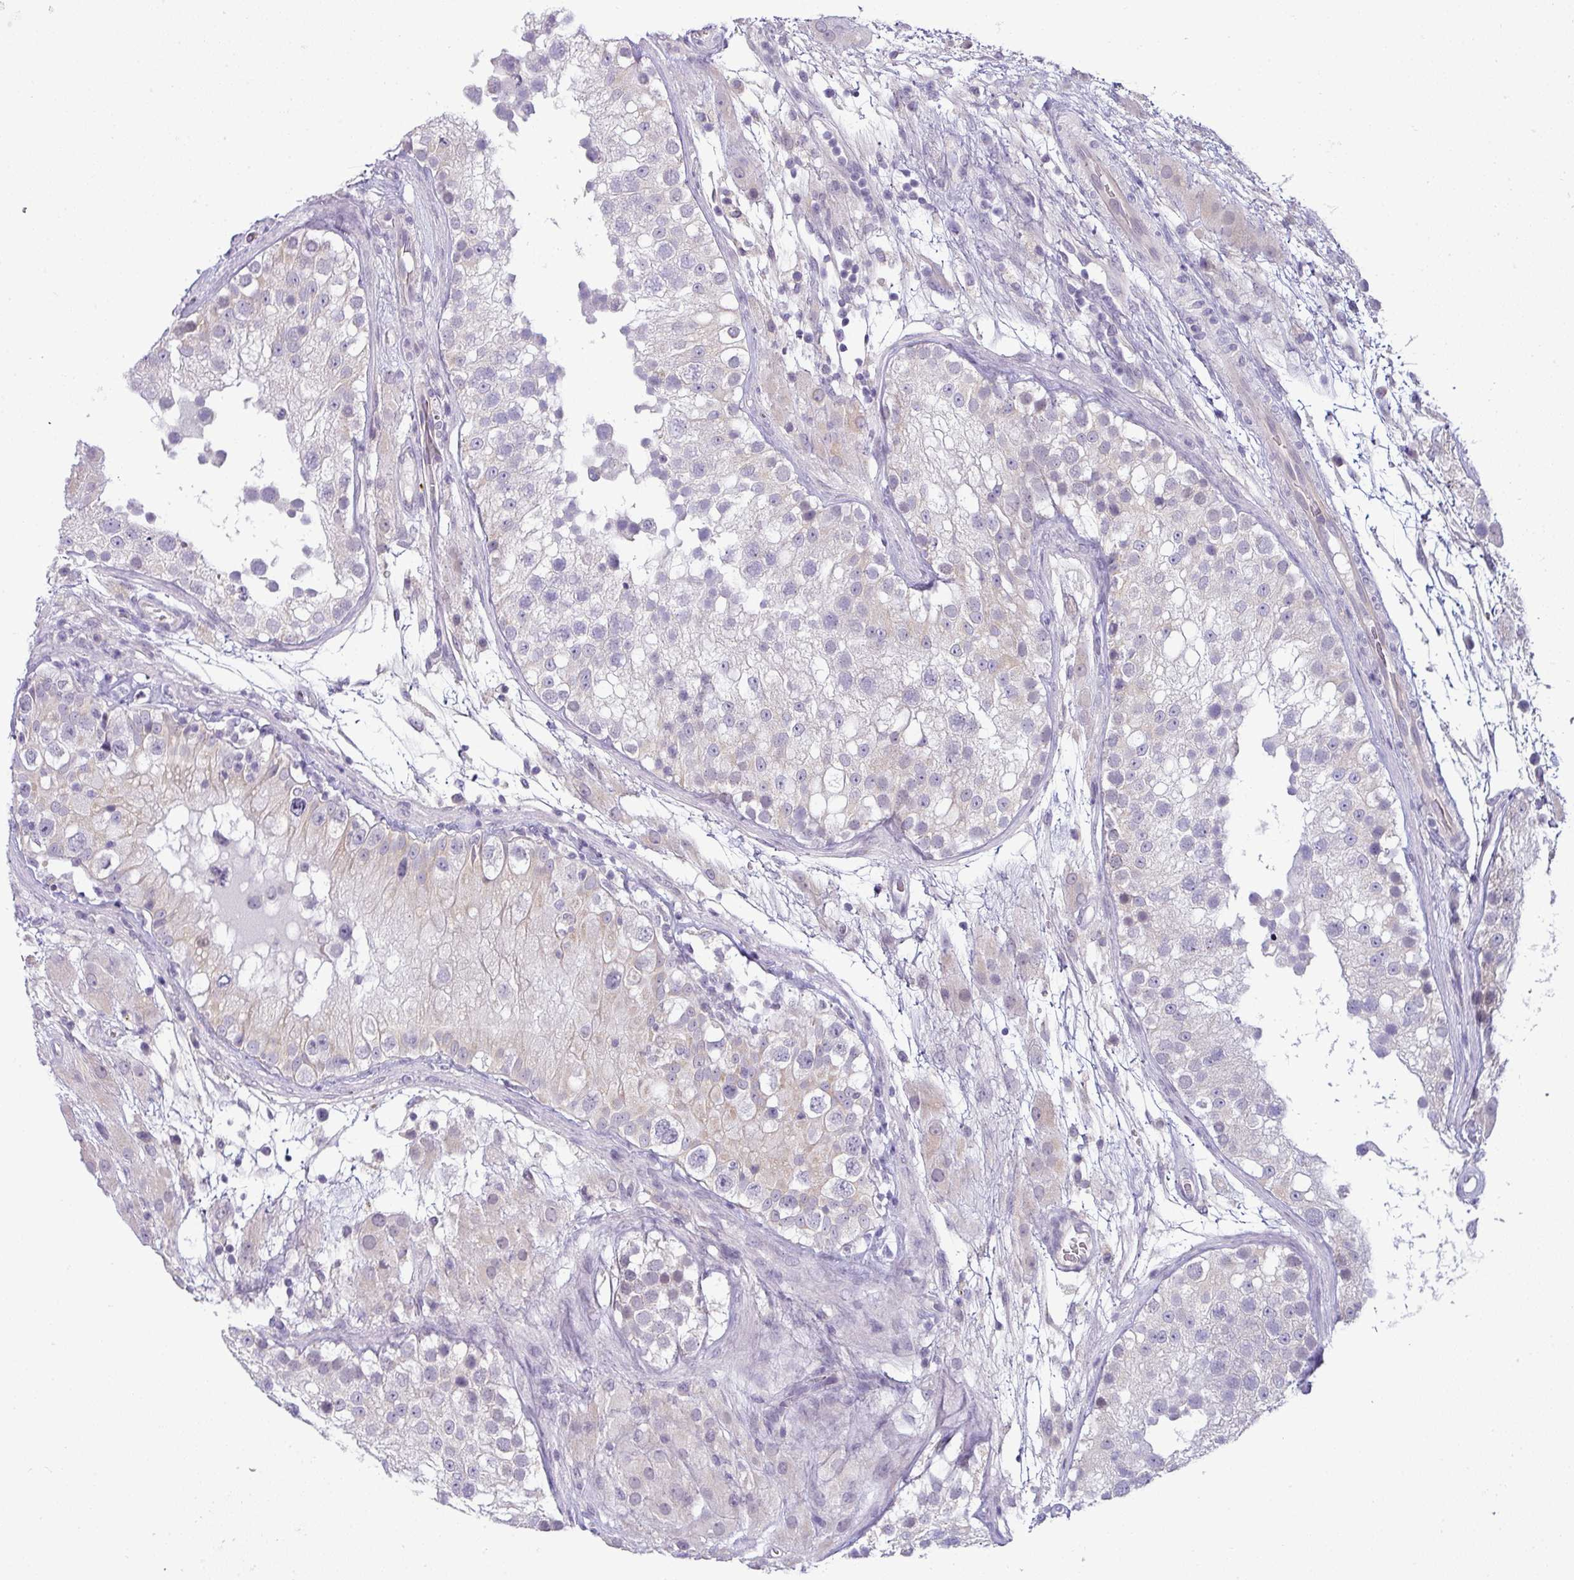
{"staining": {"intensity": "negative", "quantity": "none", "location": "none"}, "tissue": "testis", "cell_type": "Cells in seminiferous ducts", "image_type": "normal", "snomed": [{"axis": "morphology", "description": "Normal tissue, NOS"}, {"axis": "topography", "description": "Testis"}], "caption": "A high-resolution photomicrograph shows immunohistochemistry (IHC) staining of benign testis, which displays no significant positivity in cells in seminiferous ducts.", "gene": "HBEGF", "patient": {"sex": "male", "age": 26}}